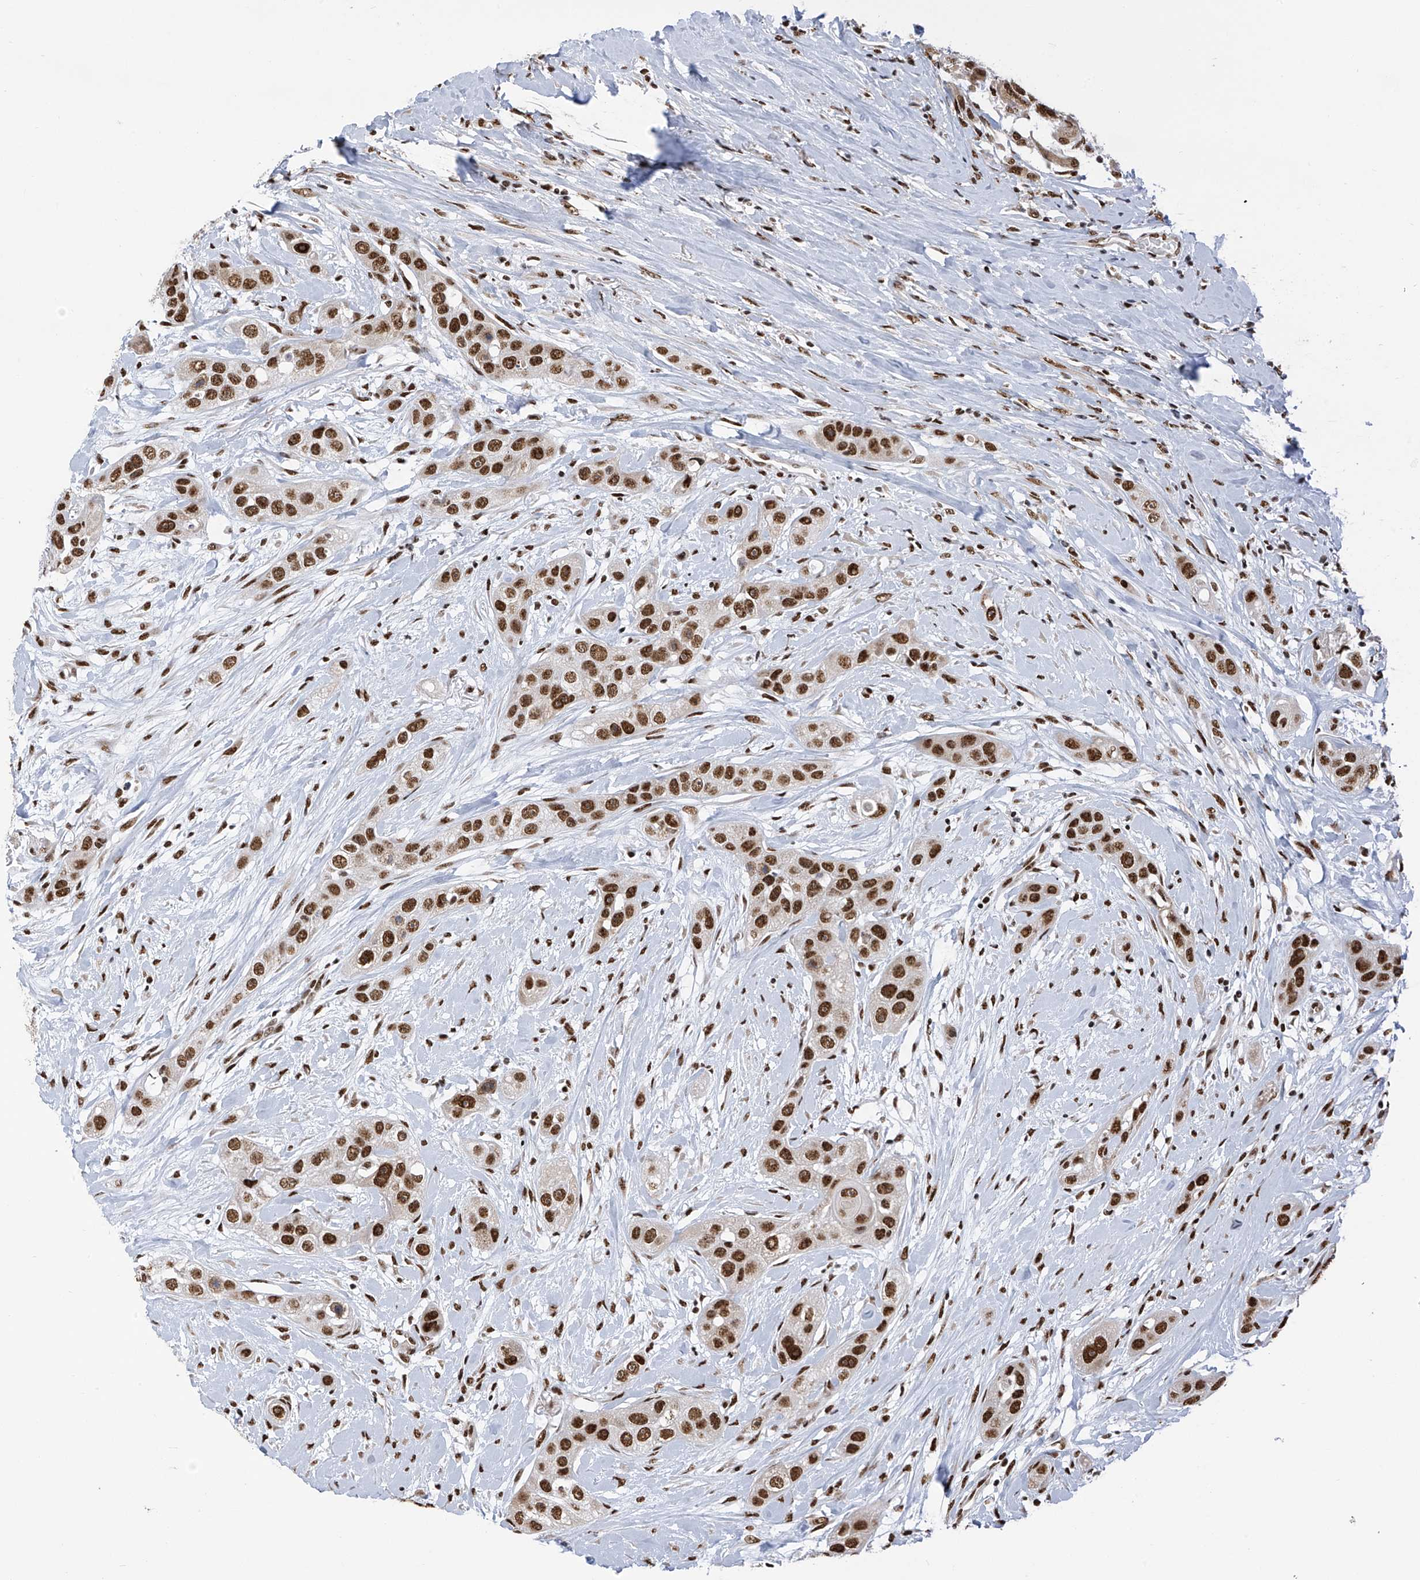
{"staining": {"intensity": "strong", "quantity": ">75%", "location": "nuclear"}, "tissue": "head and neck cancer", "cell_type": "Tumor cells", "image_type": "cancer", "snomed": [{"axis": "morphology", "description": "Normal tissue, NOS"}, {"axis": "morphology", "description": "Squamous cell carcinoma, NOS"}, {"axis": "topography", "description": "Skeletal muscle"}, {"axis": "topography", "description": "Head-Neck"}], "caption": "The histopathology image shows staining of squamous cell carcinoma (head and neck), revealing strong nuclear protein expression (brown color) within tumor cells. The staining is performed using DAB (3,3'-diaminobenzidine) brown chromogen to label protein expression. The nuclei are counter-stained blue using hematoxylin.", "gene": "APLF", "patient": {"sex": "male", "age": 51}}